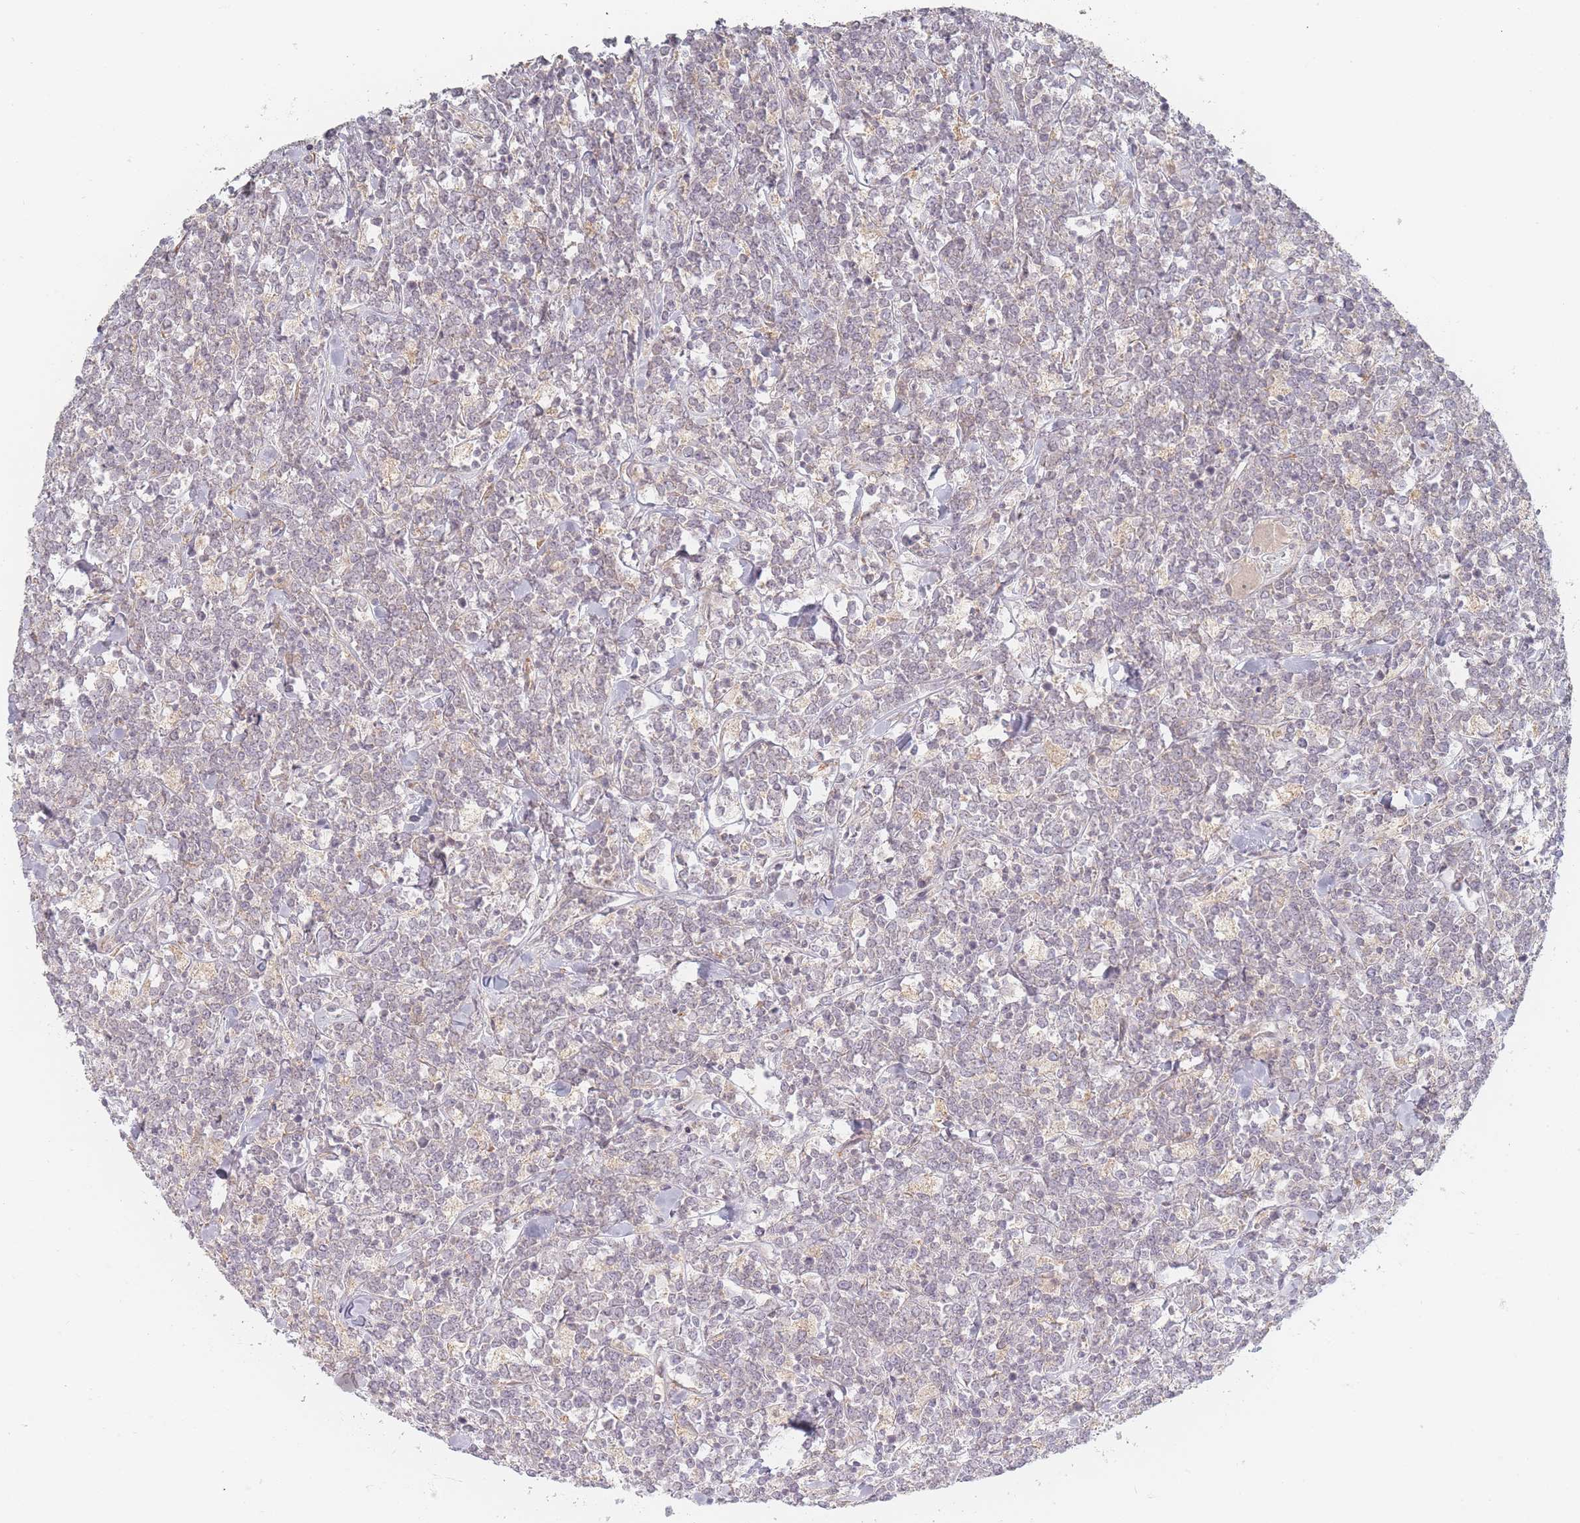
{"staining": {"intensity": "weak", "quantity": "25%-75%", "location": "cytoplasmic/membranous"}, "tissue": "lymphoma", "cell_type": "Tumor cells", "image_type": "cancer", "snomed": [{"axis": "morphology", "description": "Malignant lymphoma, non-Hodgkin's type, High grade"}, {"axis": "topography", "description": "Small intestine"}], "caption": "Lymphoma stained with immunohistochemistry (IHC) displays weak cytoplasmic/membranous positivity in approximately 25%-75% of tumor cells. Nuclei are stained in blue.", "gene": "ZKSCAN7", "patient": {"sex": "male", "age": 8}}